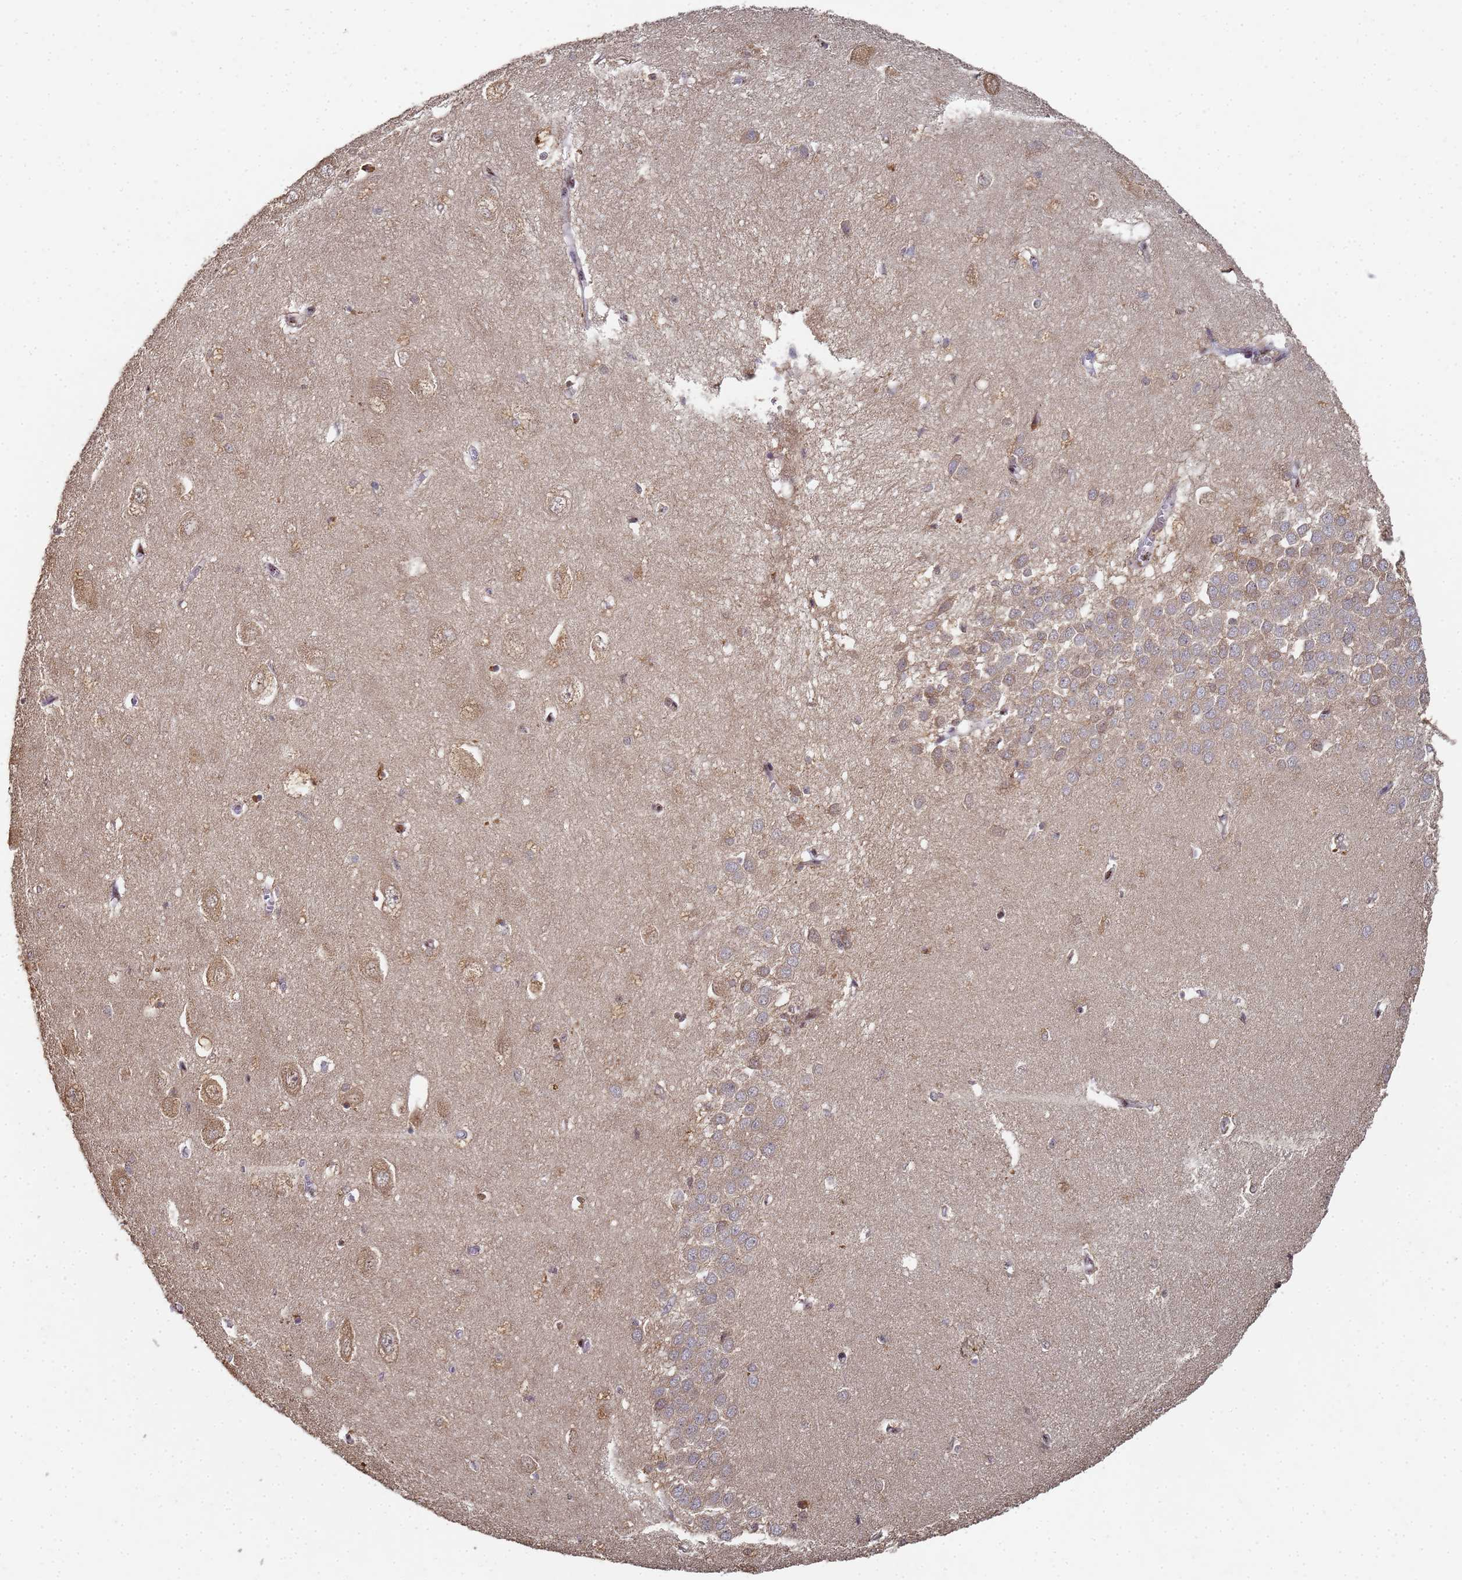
{"staining": {"intensity": "moderate", "quantity": "<25%", "location": "cytoplasmic/membranous,nuclear"}, "tissue": "hippocampus", "cell_type": "Glial cells", "image_type": "normal", "snomed": [{"axis": "morphology", "description": "Normal tissue, NOS"}, {"axis": "topography", "description": "Hippocampus"}], "caption": "Brown immunohistochemical staining in unremarkable human hippocampus reveals moderate cytoplasmic/membranous,nuclear expression in about <25% of glial cells.", "gene": "SECISBP2", "patient": {"sex": "female", "age": 64}}